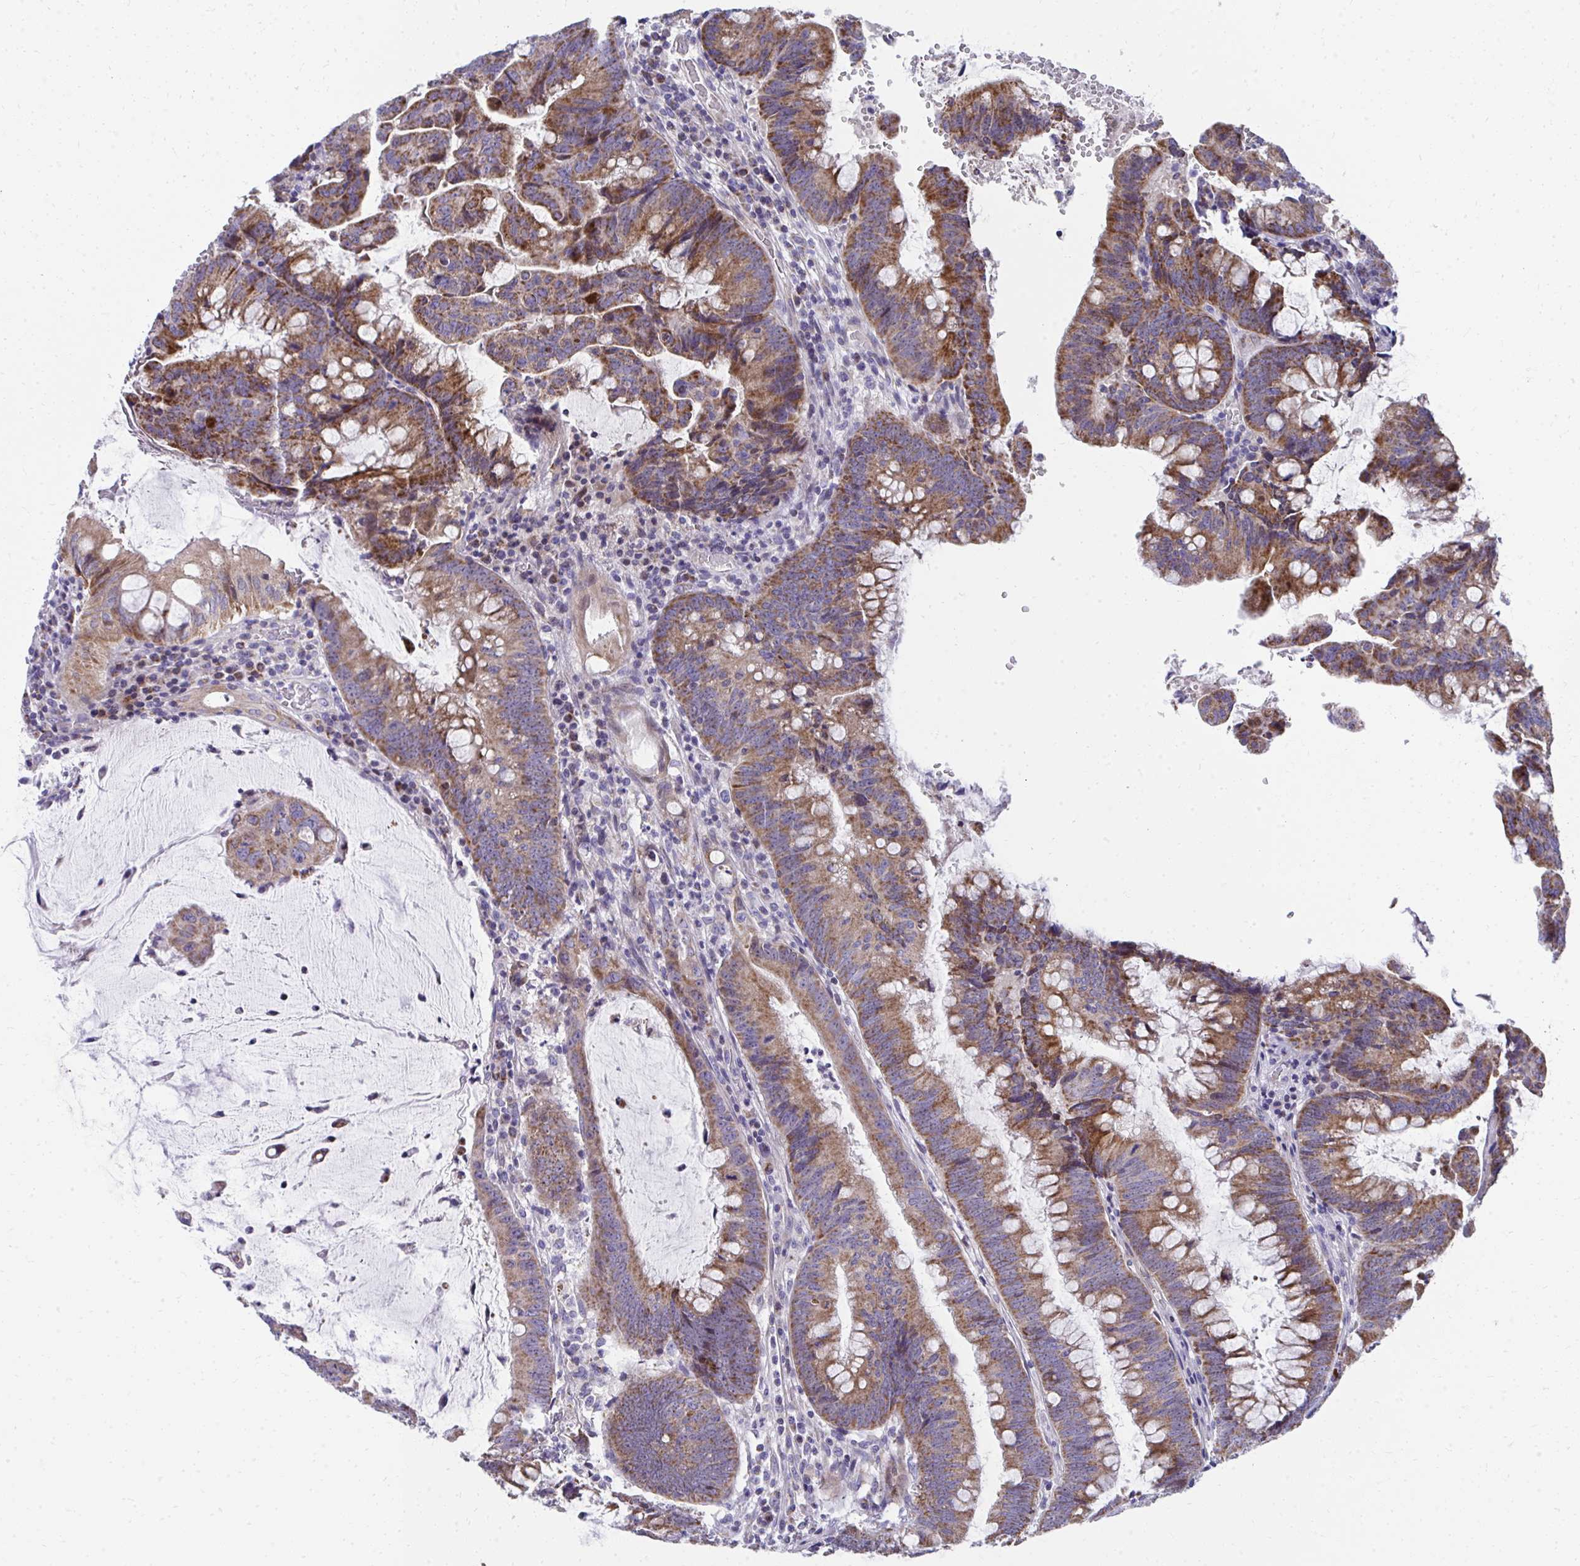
{"staining": {"intensity": "moderate", "quantity": ">75%", "location": "cytoplasmic/membranous"}, "tissue": "colorectal cancer", "cell_type": "Tumor cells", "image_type": "cancer", "snomed": [{"axis": "morphology", "description": "Adenocarcinoma, NOS"}, {"axis": "topography", "description": "Colon"}], "caption": "Immunohistochemical staining of colorectal adenocarcinoma reveals moderate cytoplasmic/membranous protein expression in approximately >75% of tumor cells. The protein is stained brown, and the nuclei are stained in blue (DAB (3,3'-diaminobenzidine) IHC with brightfield microscopy, high magnification).", "gene": "IL37", "patient": {"sex": "male", "age": 62}}